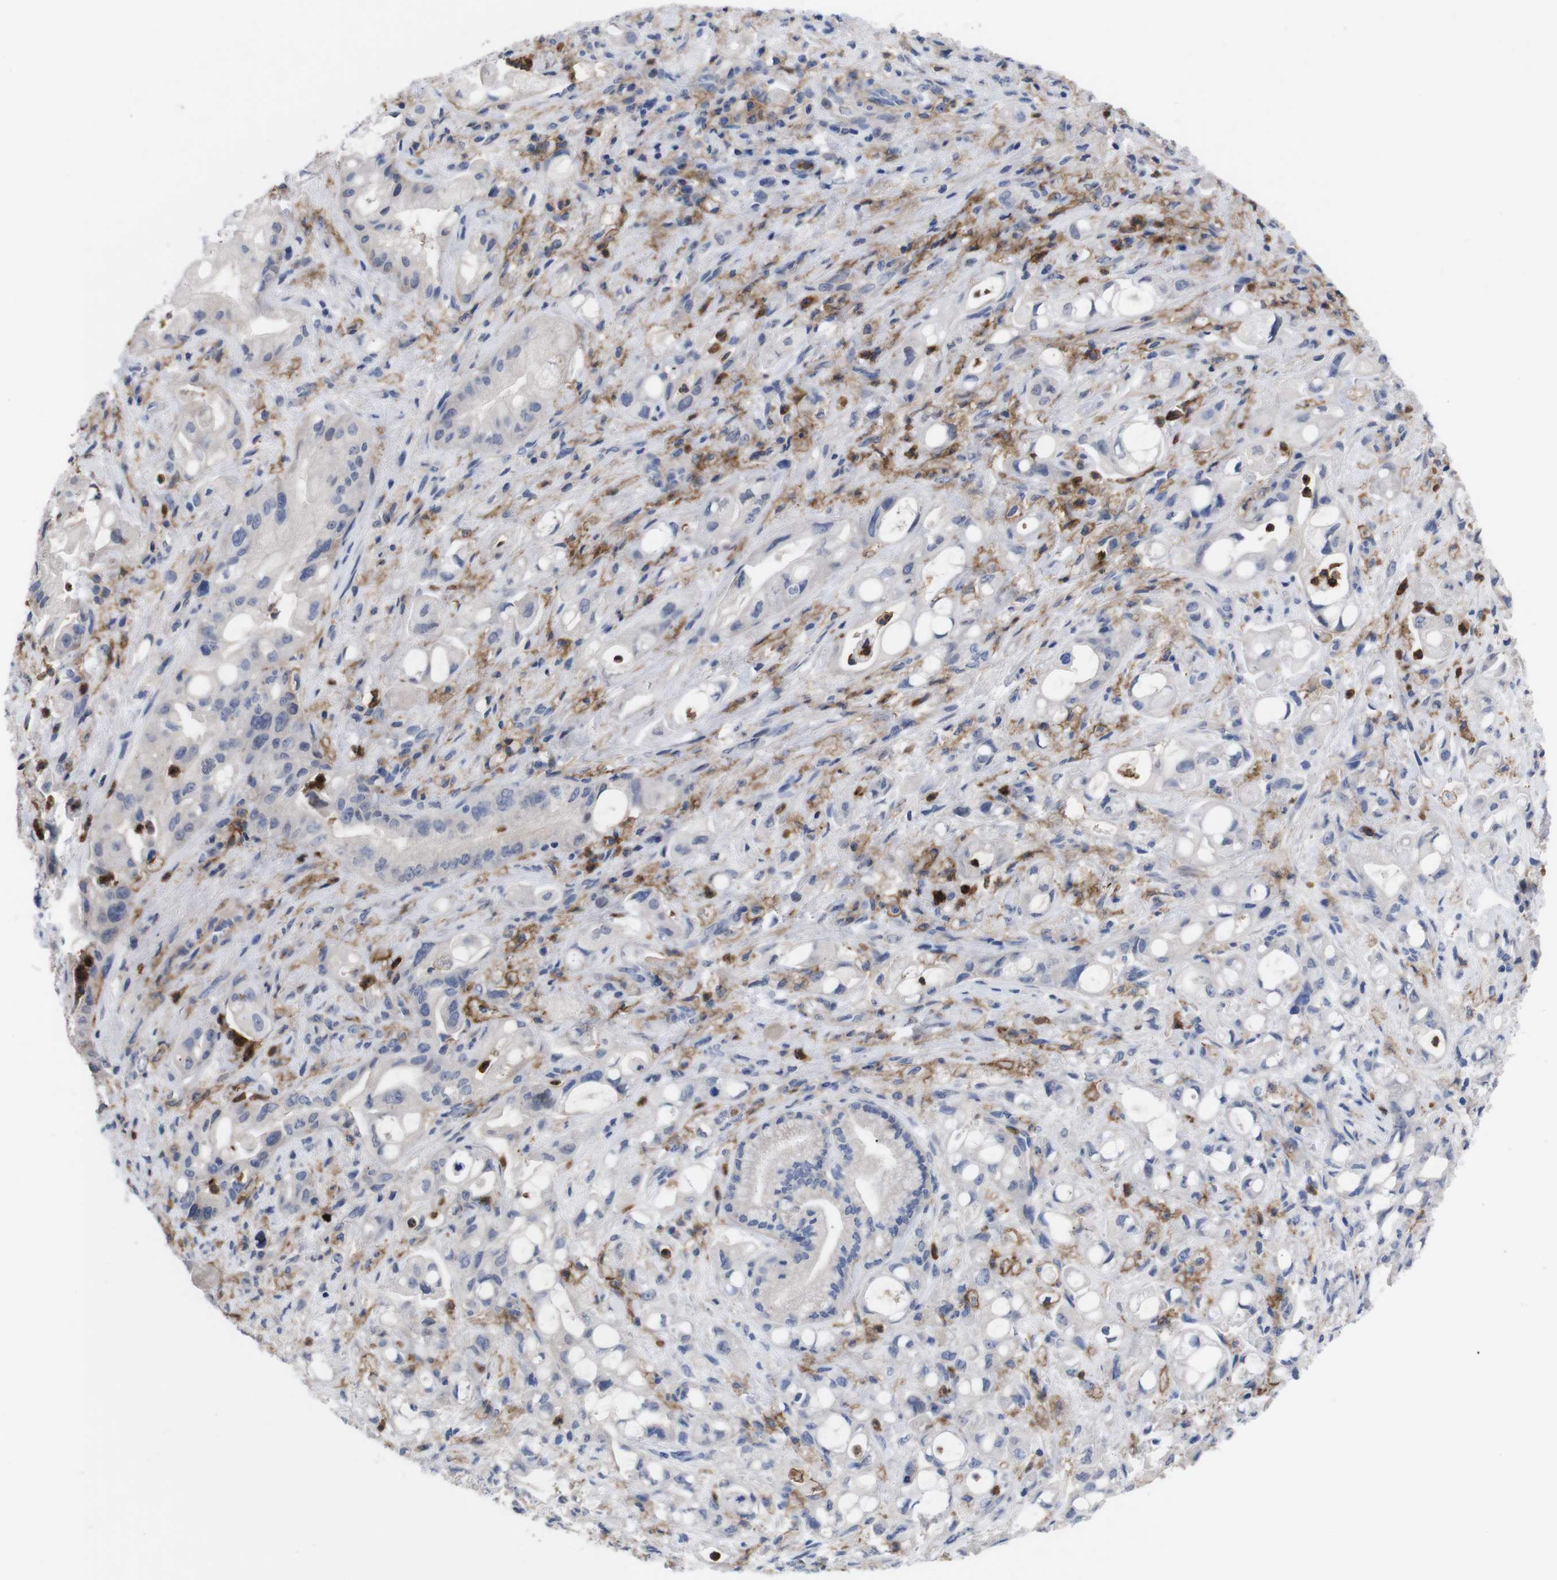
{"staining": {"intensity": "negative", "quantity": "none", "location": "none"}, "tissue": "pancreatic cancer", "cell_type": "Tumor cells", "image_type": "cancer", "snomed": [{"axis": "morphology", "description": "Adenocarcinoma, NOS"}, {"axis": "topography", "description": "Pancreas"}], "caption": "Protein analysis of pancreatic adenocarcinoma displays no significant positivity in tumor cells.", "gene": "C5AR1", "patient": {"sex": "male", "age": 79}}